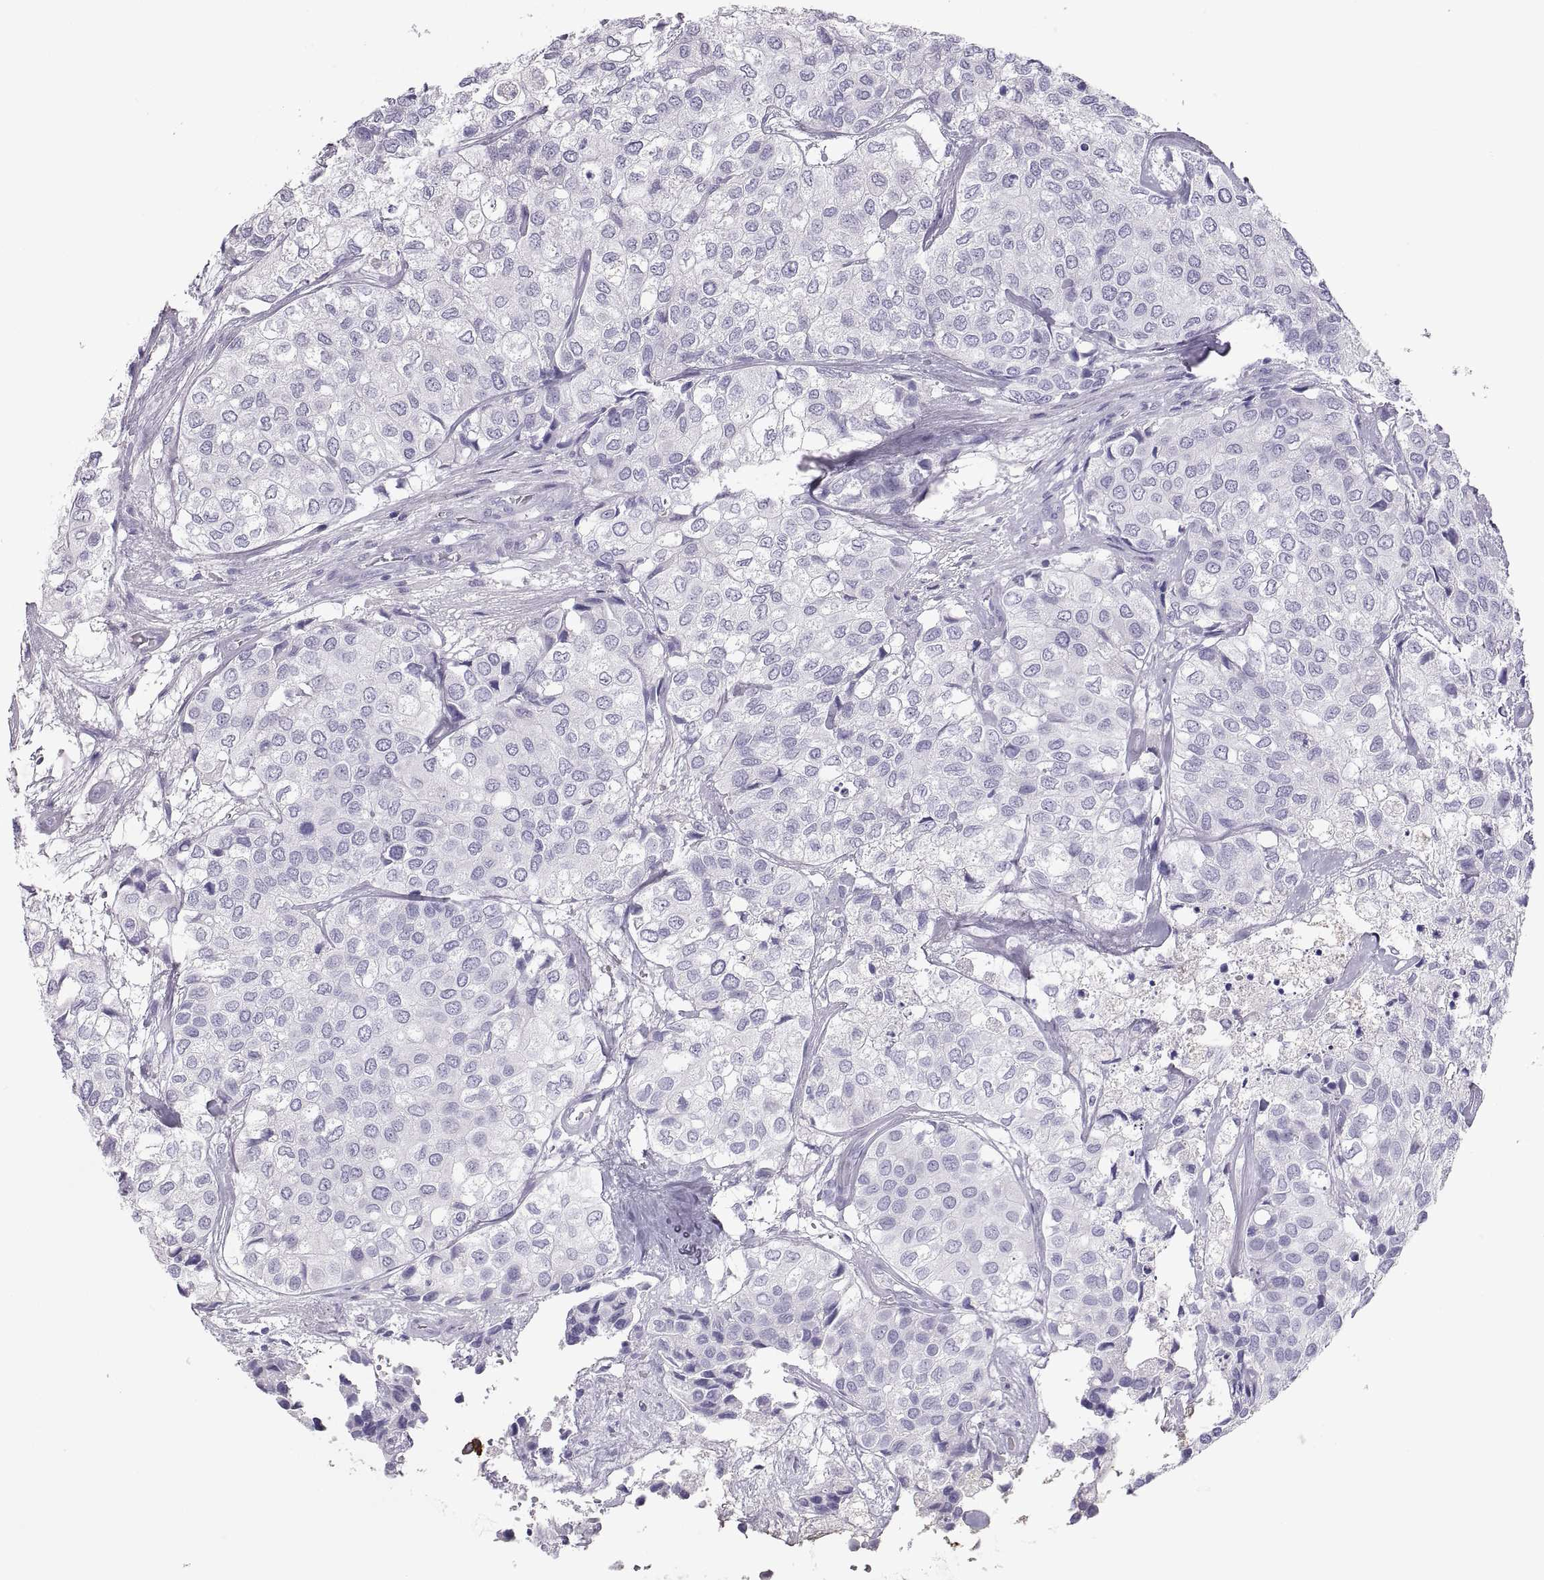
{"staining": {"intensity": "negative", "quantity": "none", "location": "none"}, "tissue": "urothelial cancer", "cell_type": "Tumor cells", "image_type": "cancer", "snomed": [{"axis": "morphology", "description": "Urothelial carcinoma, High grade"}, {"axis": "topography", "description": "Urinary bladder"}], "caption": "Immunohistochemical staining of human urothelial carcinoma (high-grade) shows no significant expression in tumor cells.", "gene": "SEMG1", "patient": {"sex": "male", "age": 73}}